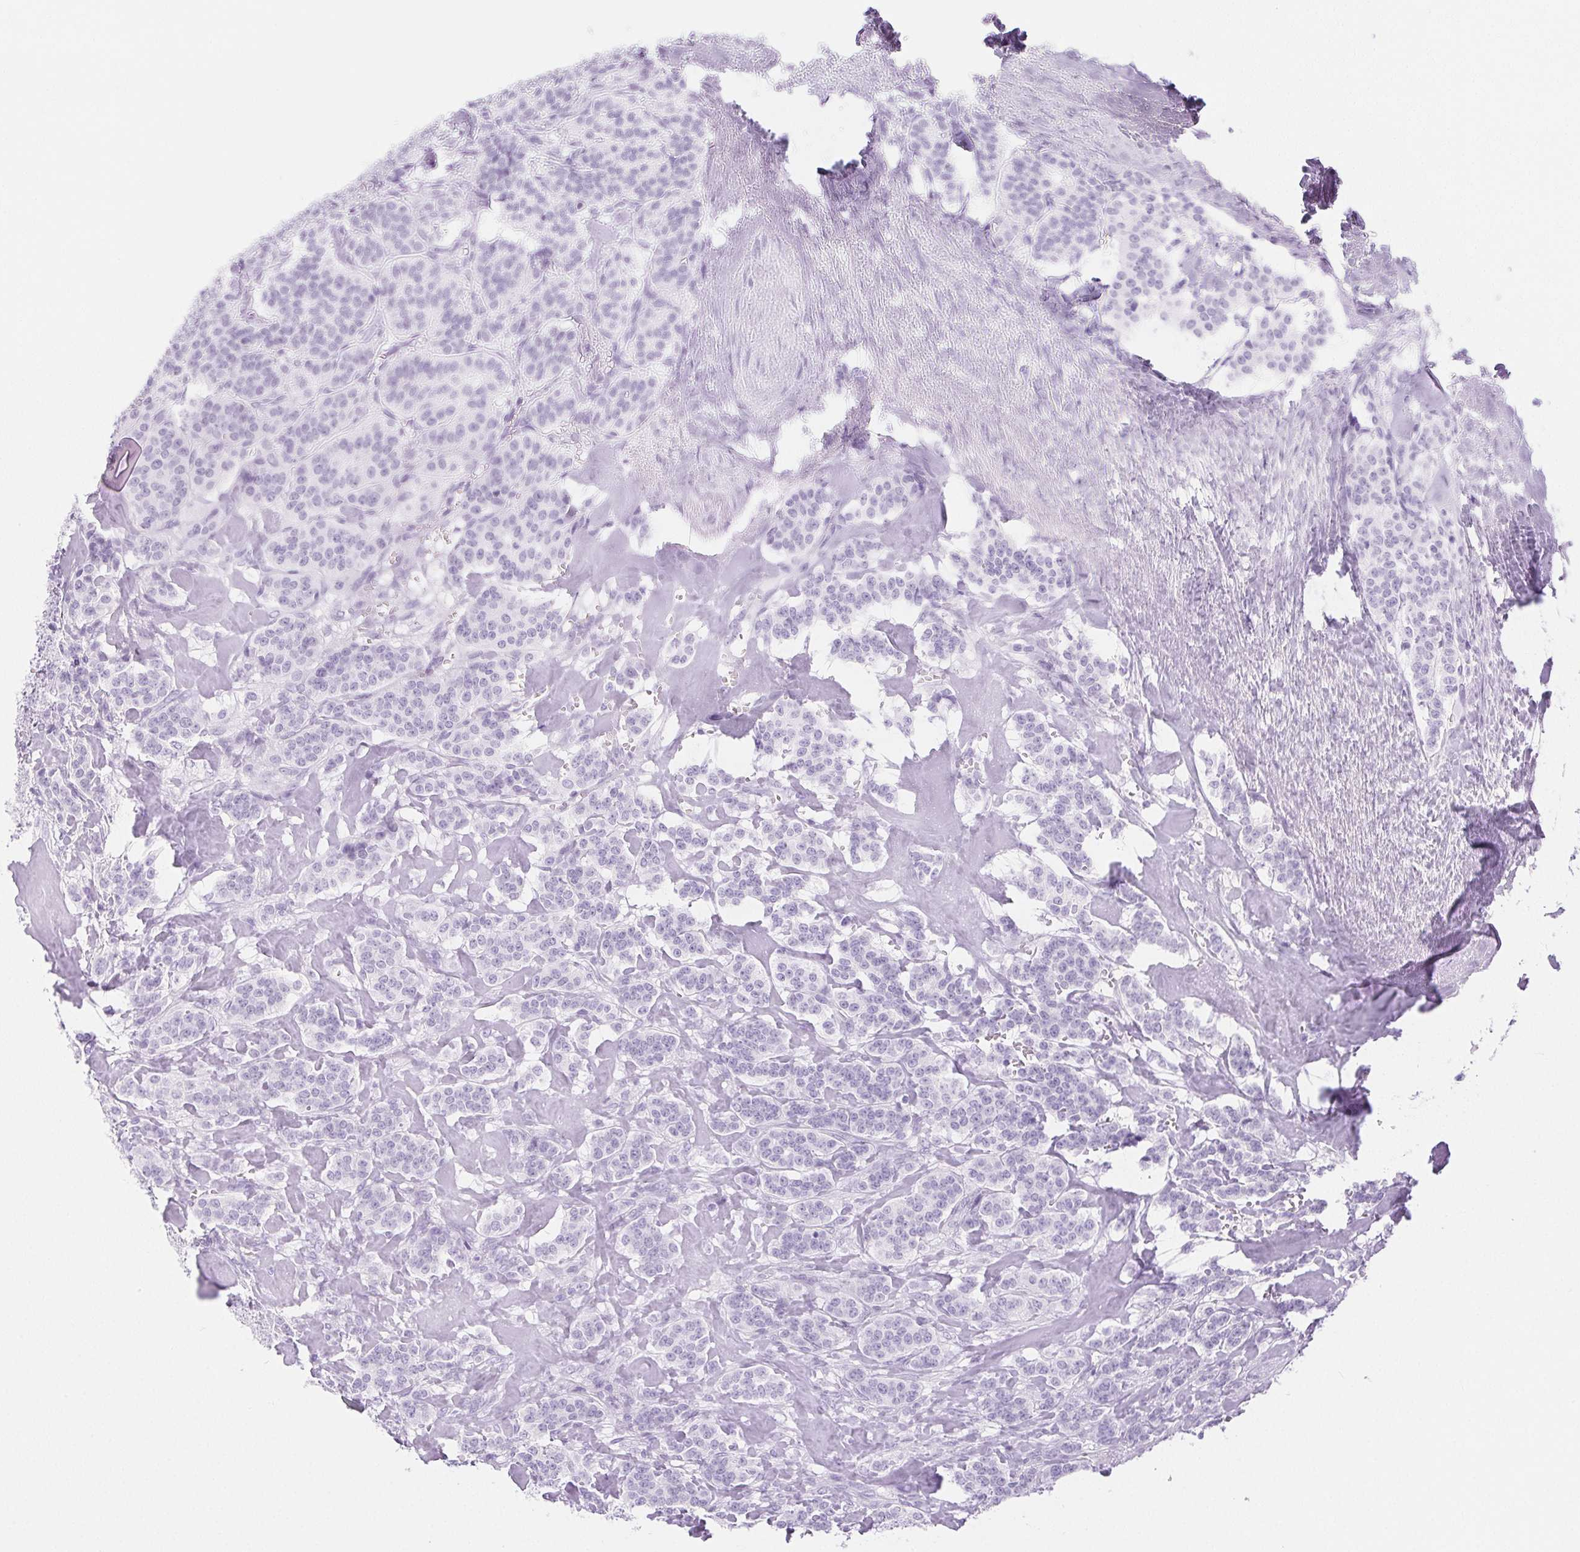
{"staining": {"intensity": "negative", "quantity": "none", "location": "none"}, "tissue": "carcinoid", "cell_type": "Tumor cells", "image_type": "cancer", "snomed": [{"axis": "morphology", "description": "Normal tissue, NOS"}, {"axis": "morphology", "description": "Carcinoid, malignant, NOS"}, {"axis": "topography", "description": "Lung"}], "caption": "Photomicrograph shows no protein positivity in tumor cells of carcinoid (malignant) tissue. (Immunohistochemistry (ihc), brightfield microscopy, high magnification).", "gene": "SPRR3", "patient": {"sex": "female", "age": 46}}